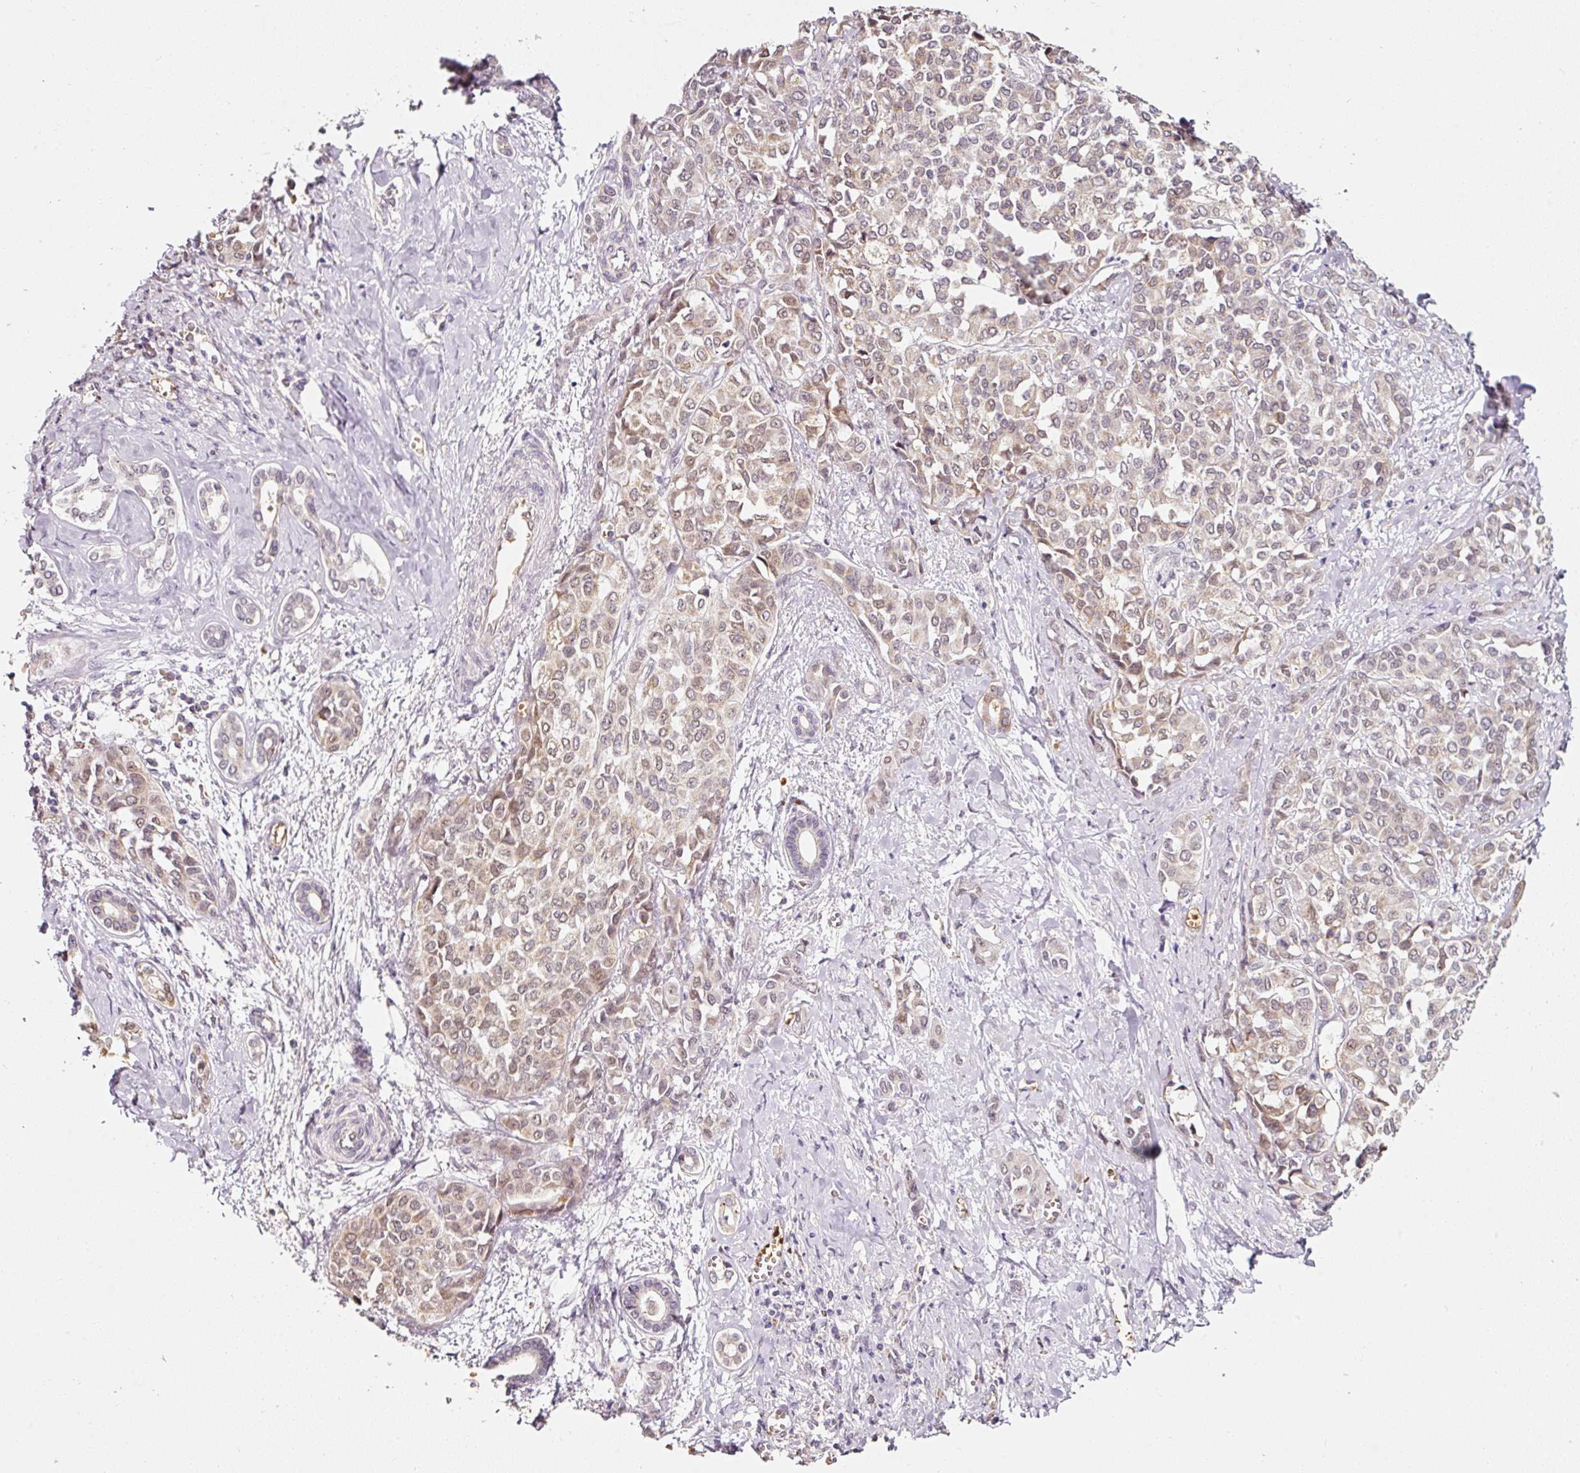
{"staining": {"intensity": "weak", "quantity": "25%-75%", "location": "cytoplasmic/membranous,nuclear"}, "tissue": "liver cancer", "cell_type": "Tumor cells", "image_type": "cancer", "snomed": [{"axis": "morphology", "description": "Cholangiocarcinoma"}, {"axis": "topography", "description": "Liver"}], "caption": "Protein staining of liver cancer (cholangiocarcinoma) tissue reveals weak cytoplasmic/membranous and nuclear staining in about 25%-75% of tumor cells.", "gene": "ZNF460", "patient": {"sex": "female", "age": 77}}